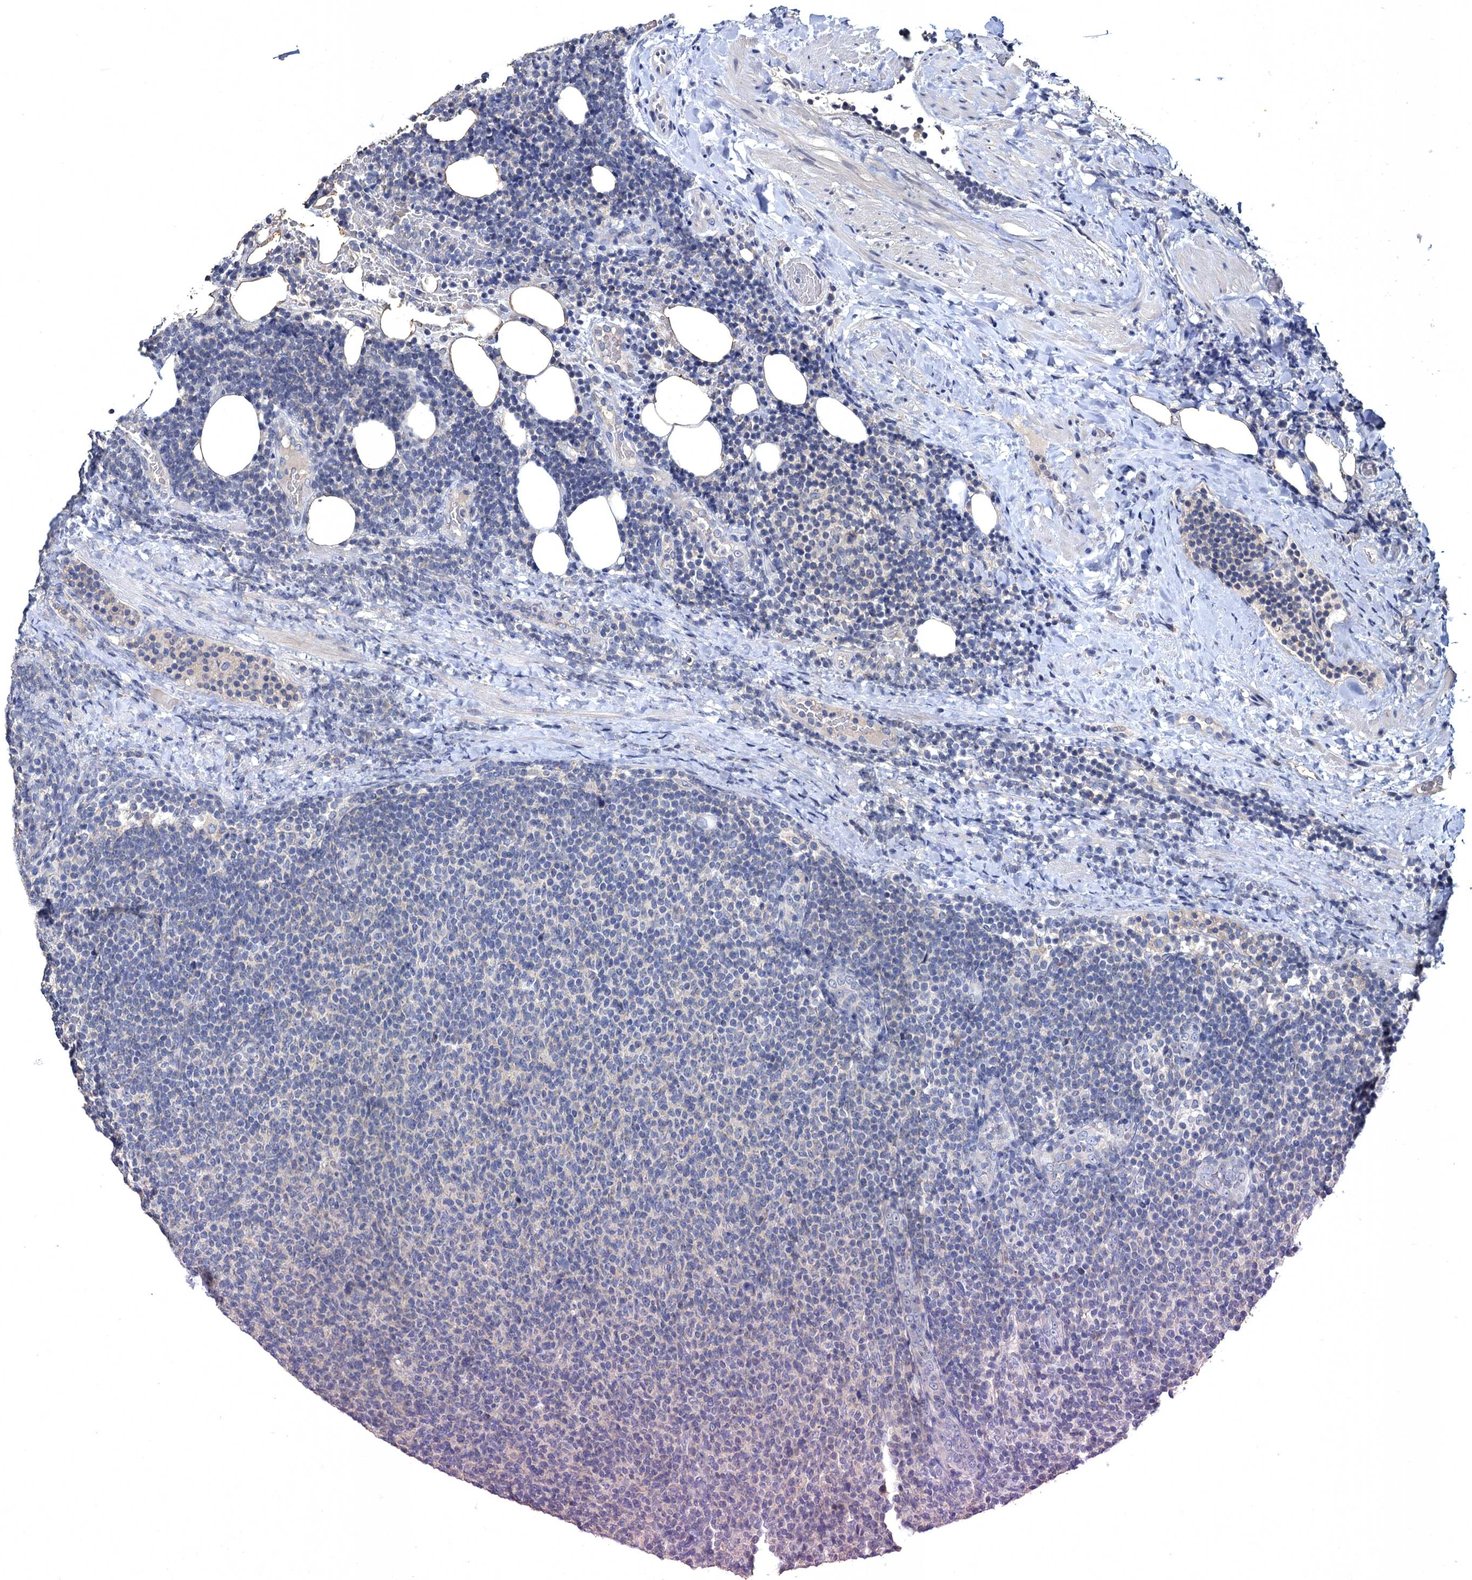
{"staining": {"intensity": "negative", "quantity": "none", "location": "none"}, "tissue": "lymphoma", "cell_type": "Tumor cells", "image_type": "cancer", "snomed": [{"axis": "morphology", "description": "Malignant lymphoma, non-Hodgkin's type, Low grade"}, {"axis": "topography", "description": "Lymph node"}], "caption": "Immunohistochemistry (IHC) of human lymphoma displays no expression in tumor cells. Nuclei are stained in blue.", "gene": "ATP9A", "patient": {"sex": "male", "age": 66}}